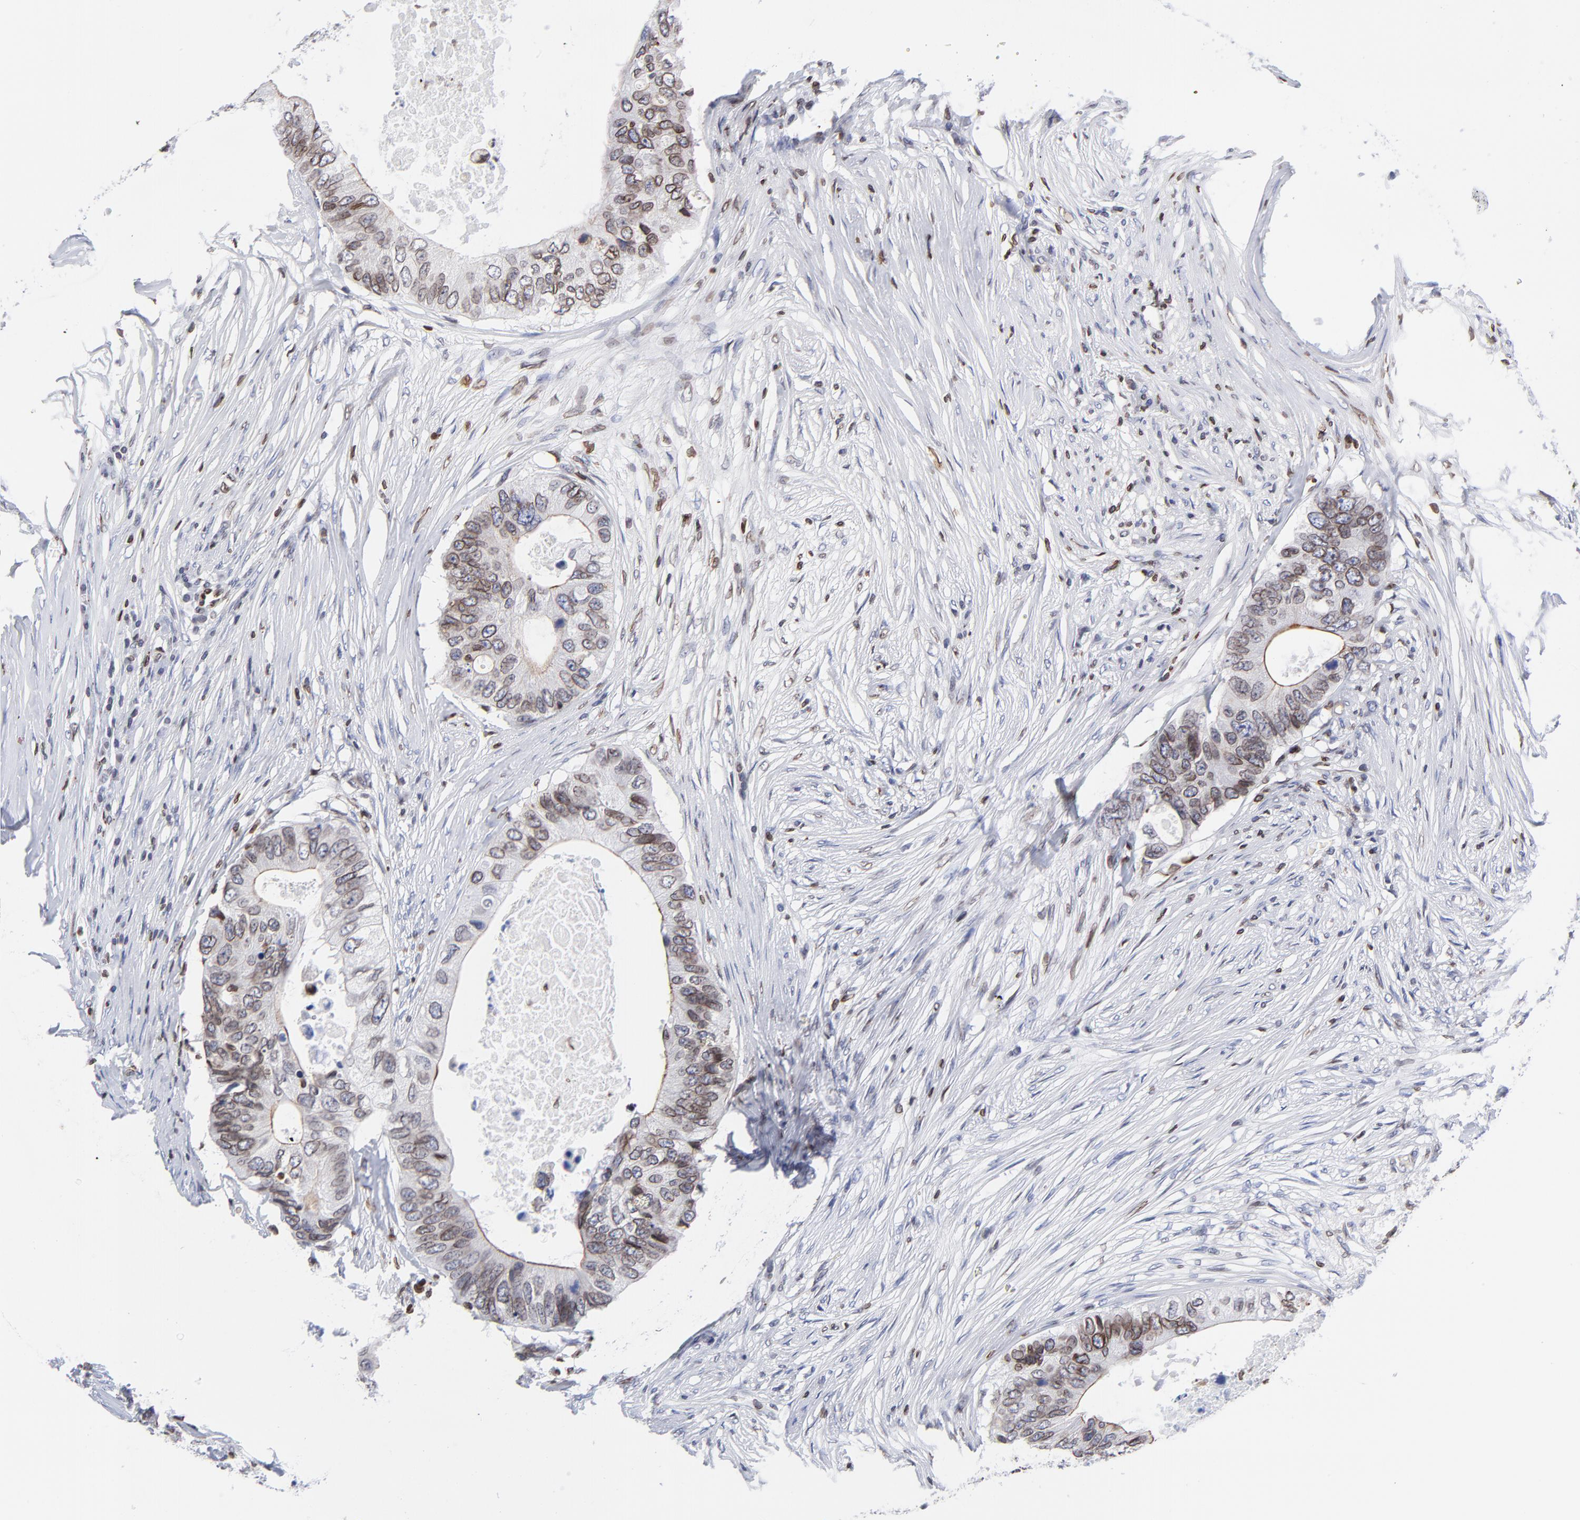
{"staining": {"intensity": "weak", "quantity": ">75%", "location": "cytoplasmic/membranous,nuclear"}, "tissue": "colorectal cancer", "cell_type": "Tumor cells", "image_type": "cancer", "snomed": [{"axis": "morphology", "description": "Adenocarcinoma, NOS"}, {"axis": "topography", "description": "Colon"}], "caption": "DAB immunohistochemical staining of colorectal adenocarcinoma displays weak cytoplasmic/membranous and nuclear protein expression in approximately >75% of tumor cells.", "gene": "THAP7", "patient": {"sex": "male", "age": 71}}